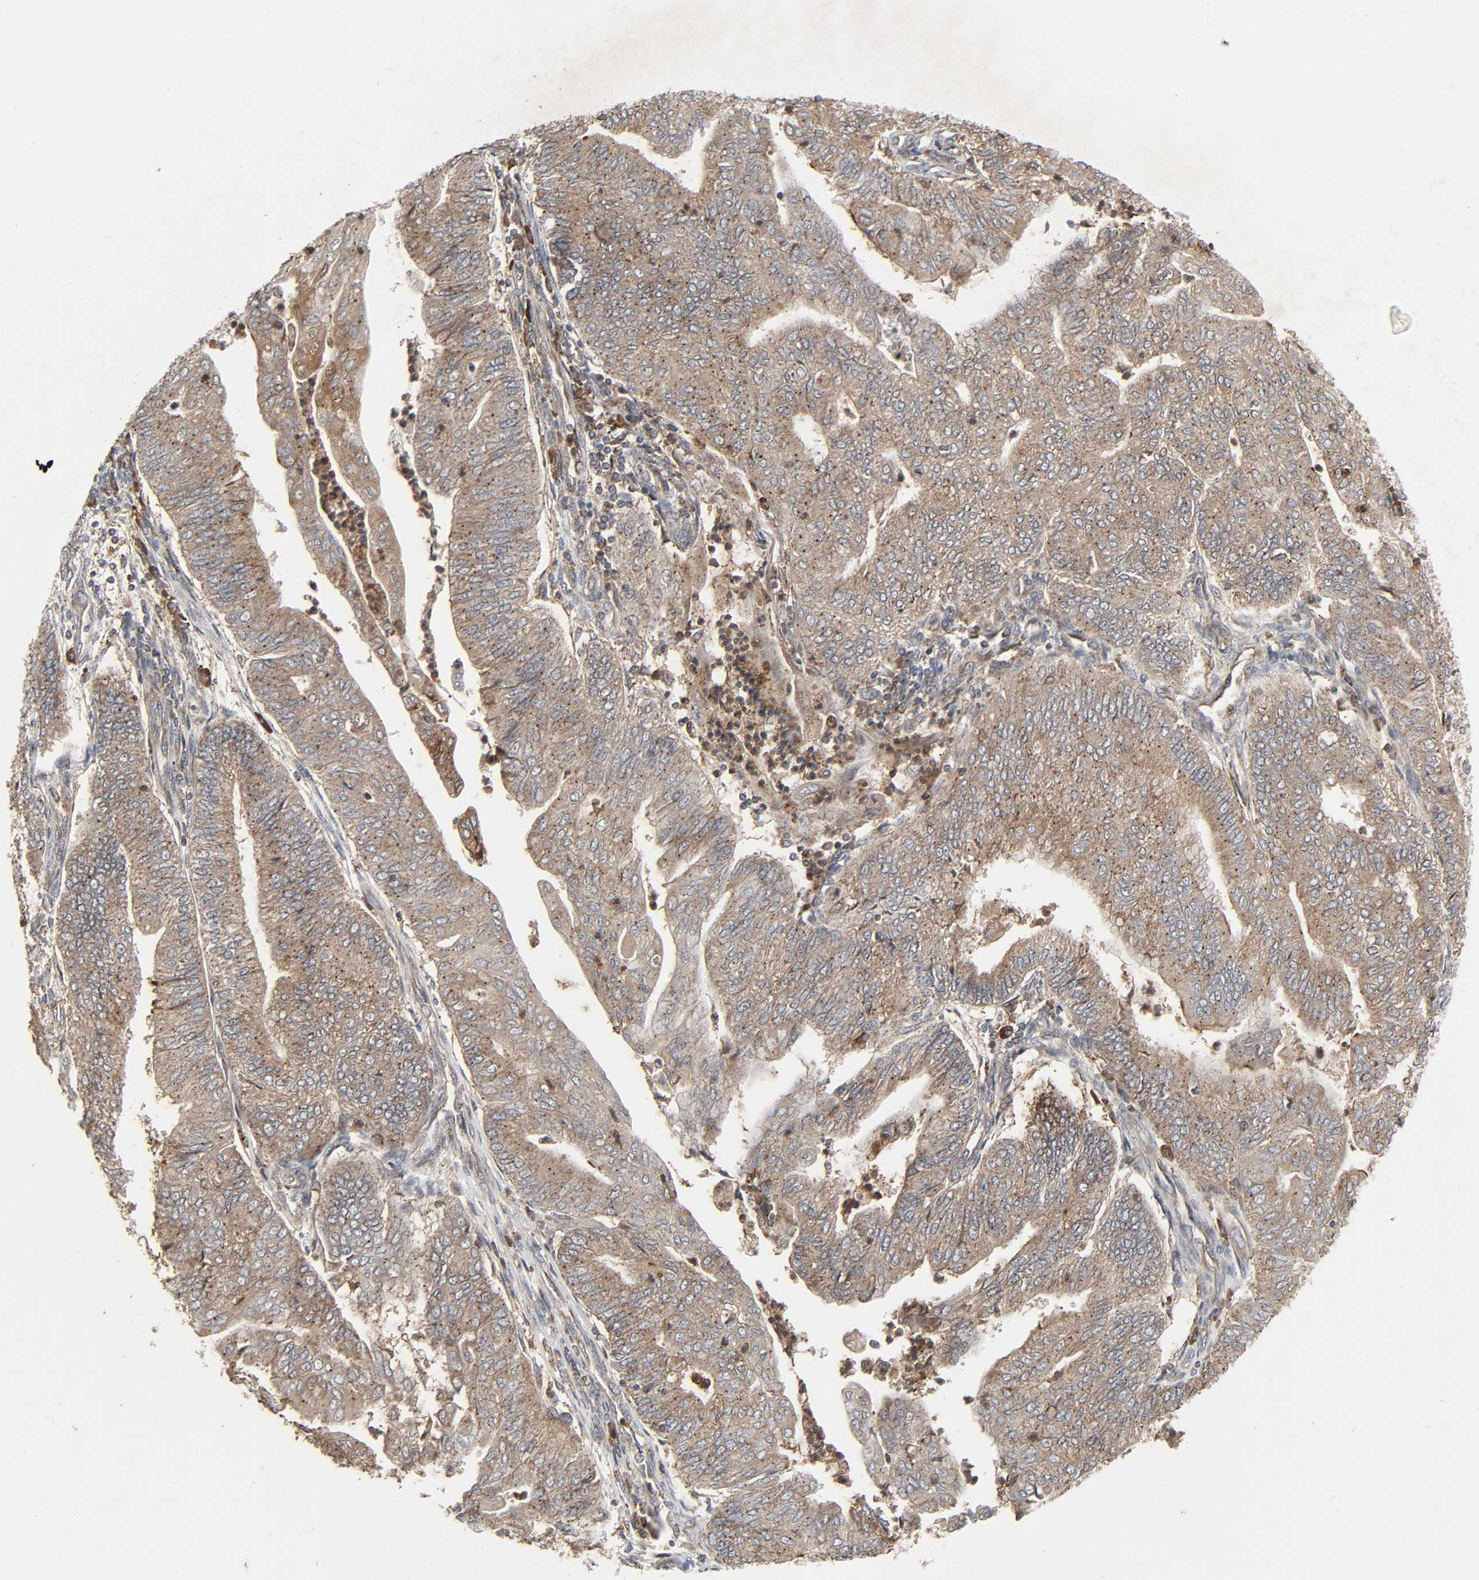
{"staining": {"intensity": "moderate", "quantity": ">75%", "location": "cytoplasmic/membranous"}, "tissue": "endometrial cancer", "cell_type": "Tumor cells", "image_type": "cancer", "snomed": [{"axis": "morphology", "description": "Adenocarcinoma, NOS"}, {"axis": "topography", "description": "Endometrium"}], "caption": "Protein staining of adenocarcinoma (endometrial) tissue demonstrates moderate cytoplasmic/membranous positivity in about >75% of tumor cells.", "gene": "ADCY4", "patient": {"sex": "female", "age": 59}}